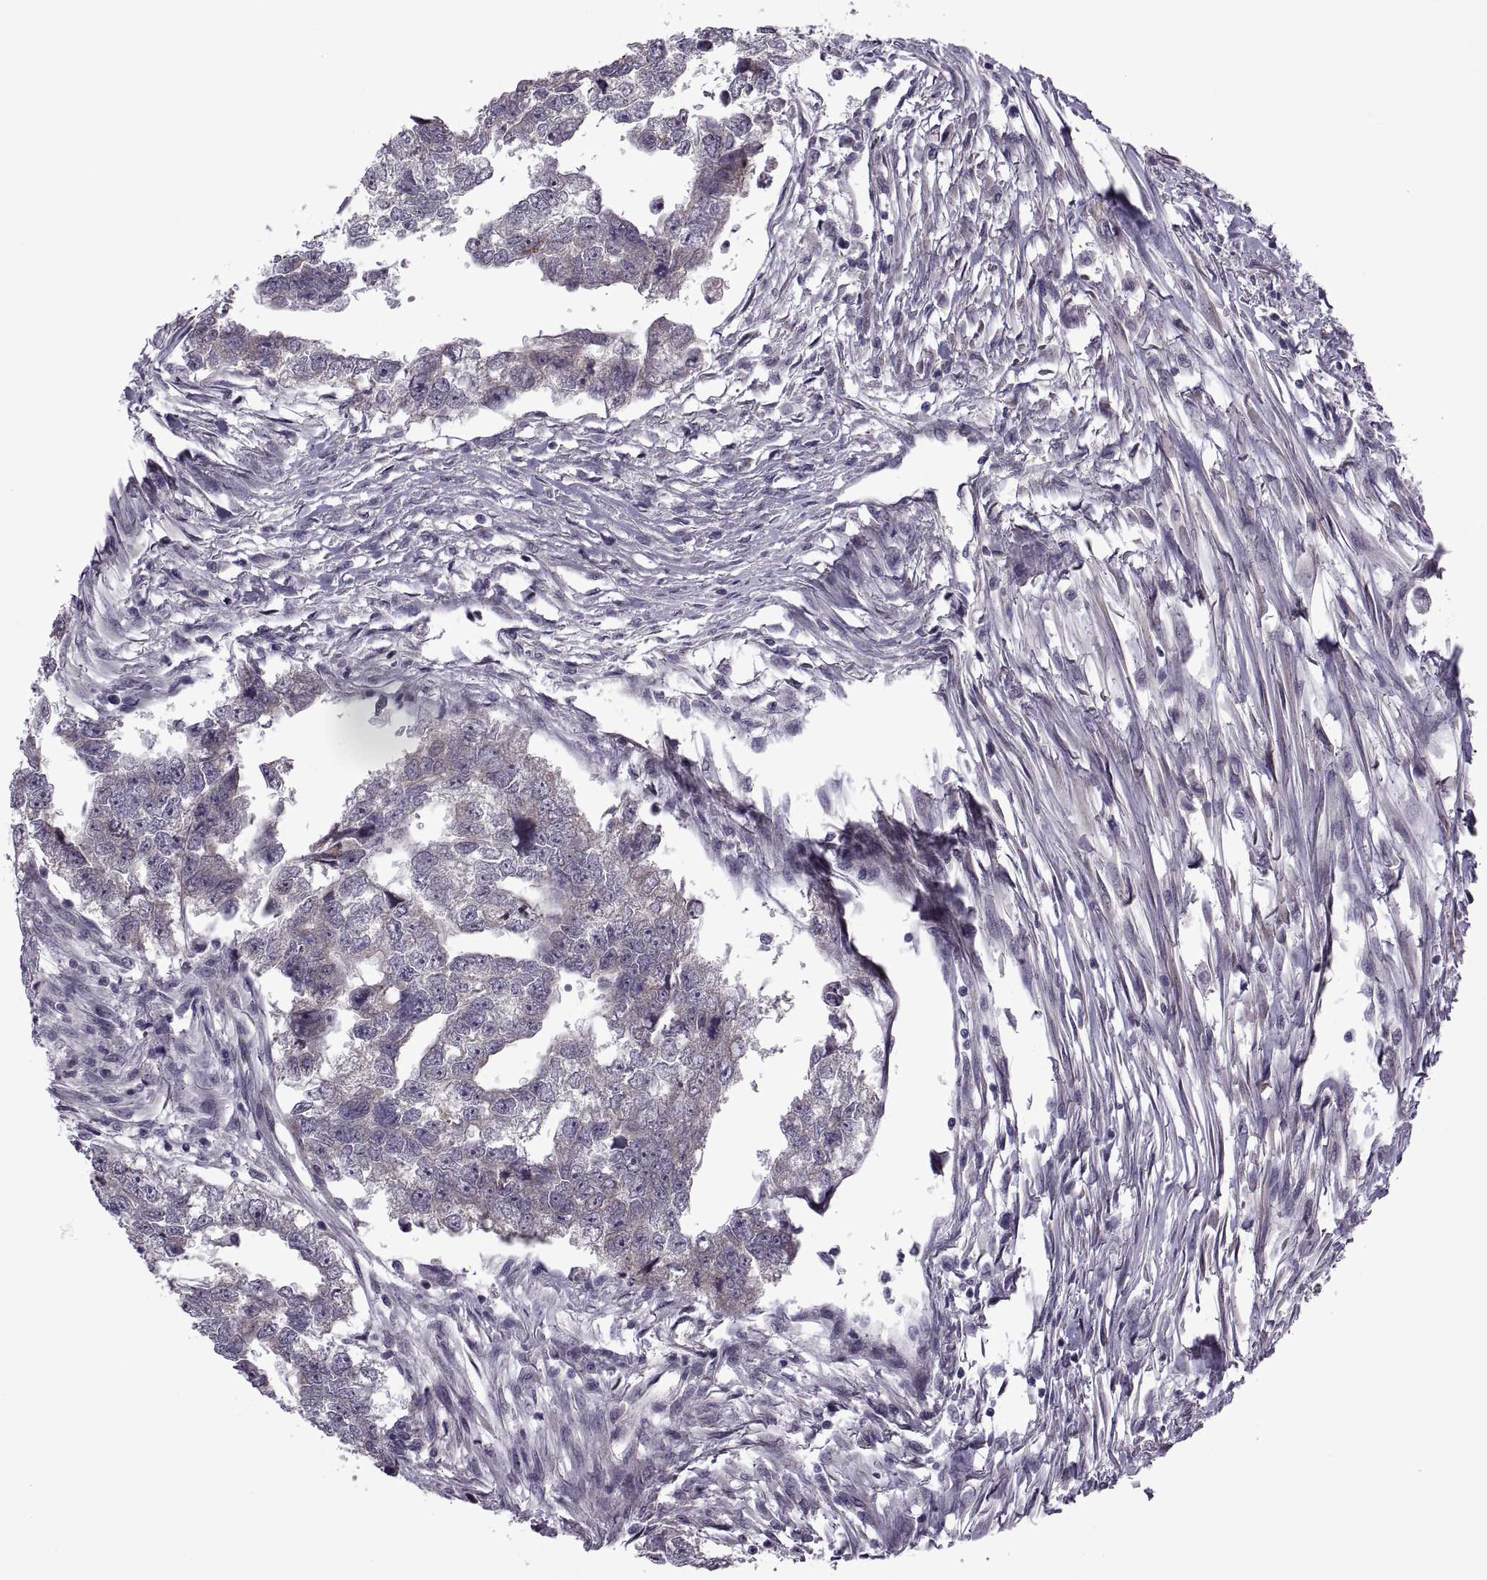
{"staining": {"intensity": "negative", "quantity": "none", "location": "none"}, "tissue": "testis cancer", "cell_type": "Tumor cells", "image_type": "cancer", "snomed": [{"axis": "morphology", "description": "Carcinoma, Embryonal, NOS"}, {"axis": "morphology", "description": "Teratoma, malignant, NOS"}, {"axis": "topography", "description": "Testis"}], "caption": "IHC image of human teratoma (malignant) (testis) stained for a protein (brown), which displays no staining in tumor cells.", "gene": "RIPK4", "patient": {"sex": "male", "age": 44}}